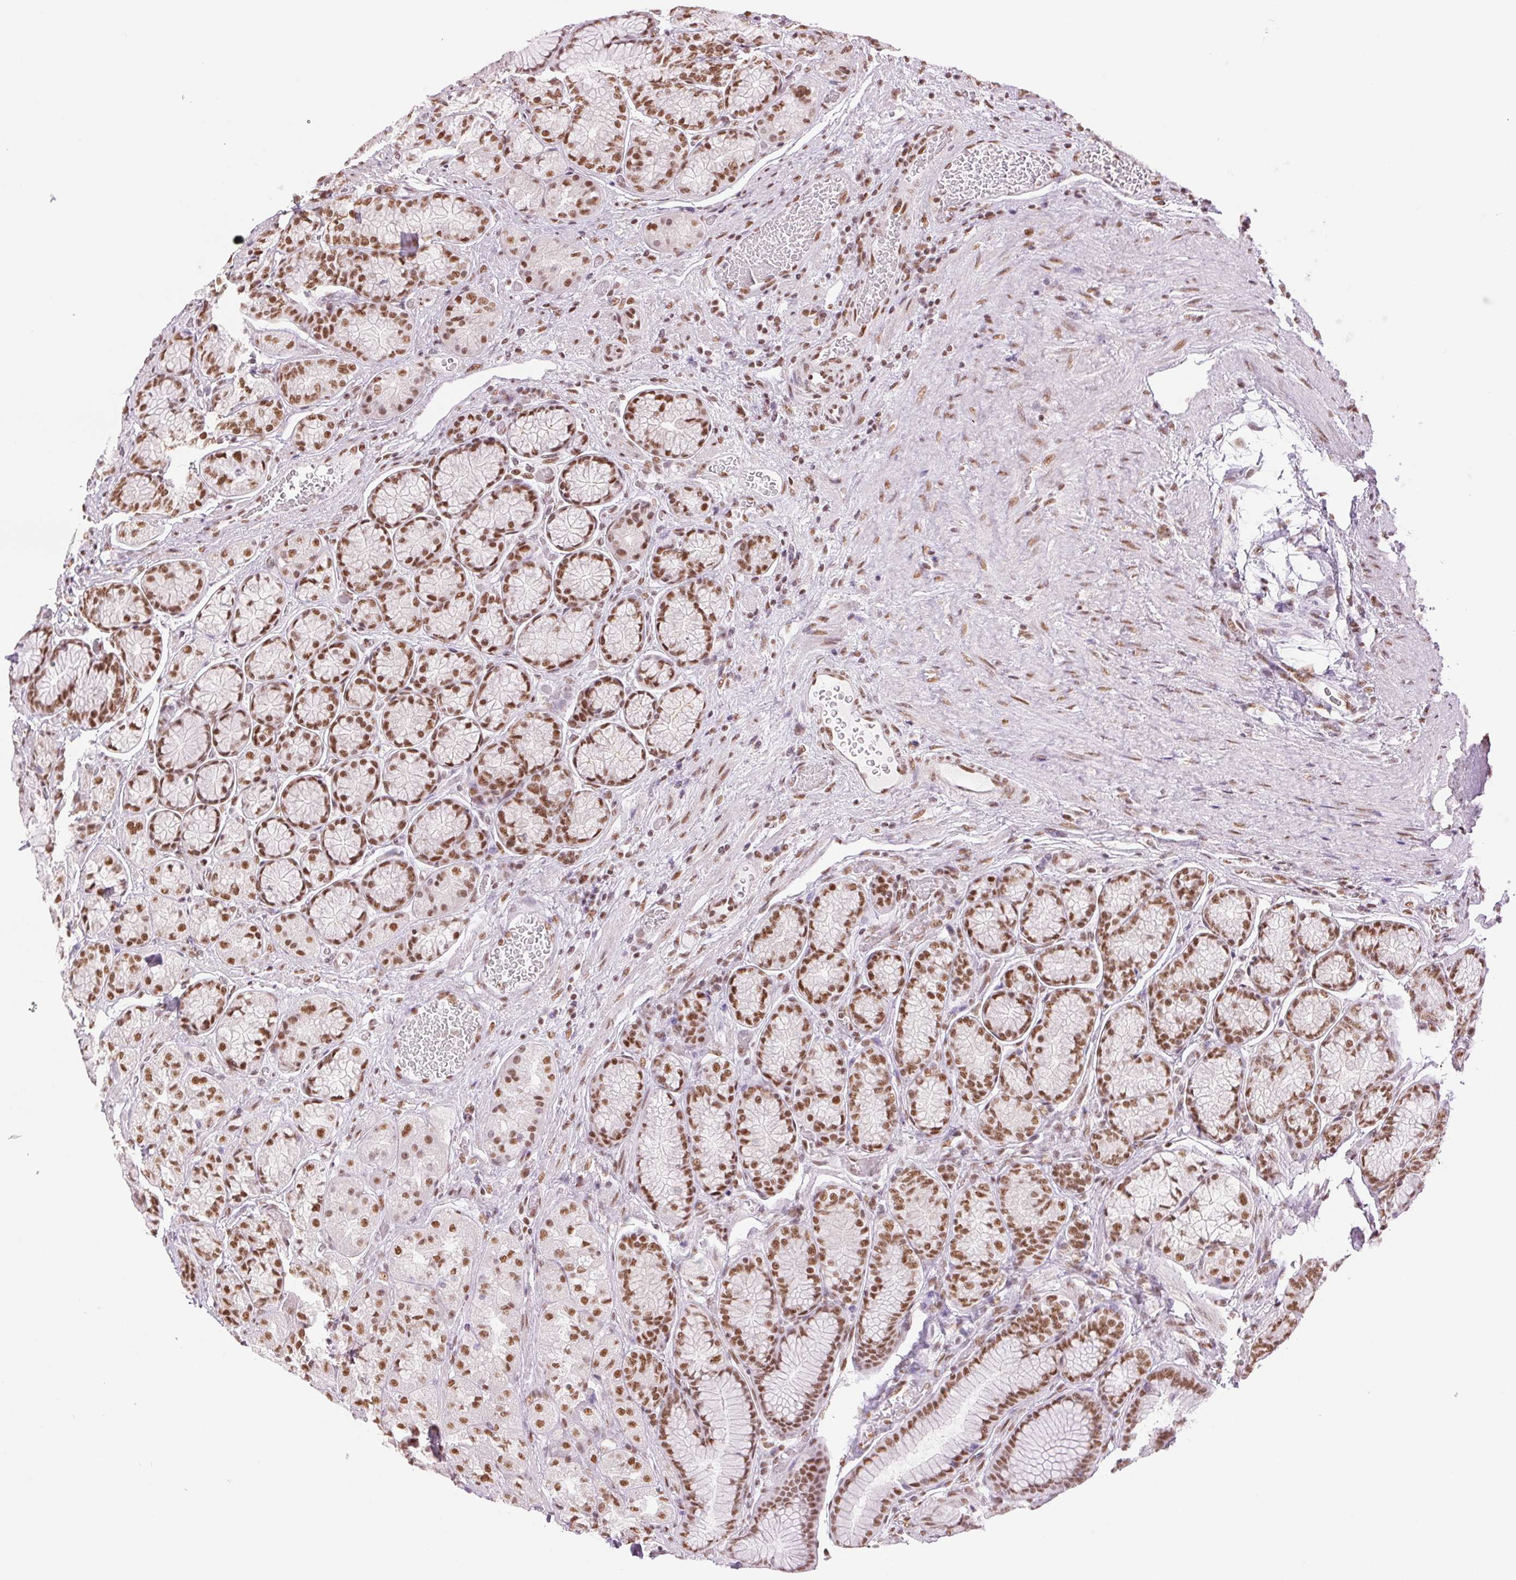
{"staining": {"intensity": "moderate", "quantity": ">75%", "location": "nuclear"}, "tissue": "stomach", "cell_type": "Glandular cells", "image_type": "normal", "snomed": [{"axis": "morphology", "description": "Normal tissue, NOS"}, {"axis": "morphology", "description": "Adenocarcinoma, NOS"}, {"axis": "morphology", "description": "Adenocarcinoma, High grade"}, {"axis": "topography", "description": "Stomach, upper"}, {"axis": "topography", "description": "Stomach"}], "caption": "The image reveals a brown stain indicating the presence of a protein in the nuclear of glandular cells in stomach.", "gene": "ZFR2", "patient": {"sex": "female", "age": 65}}